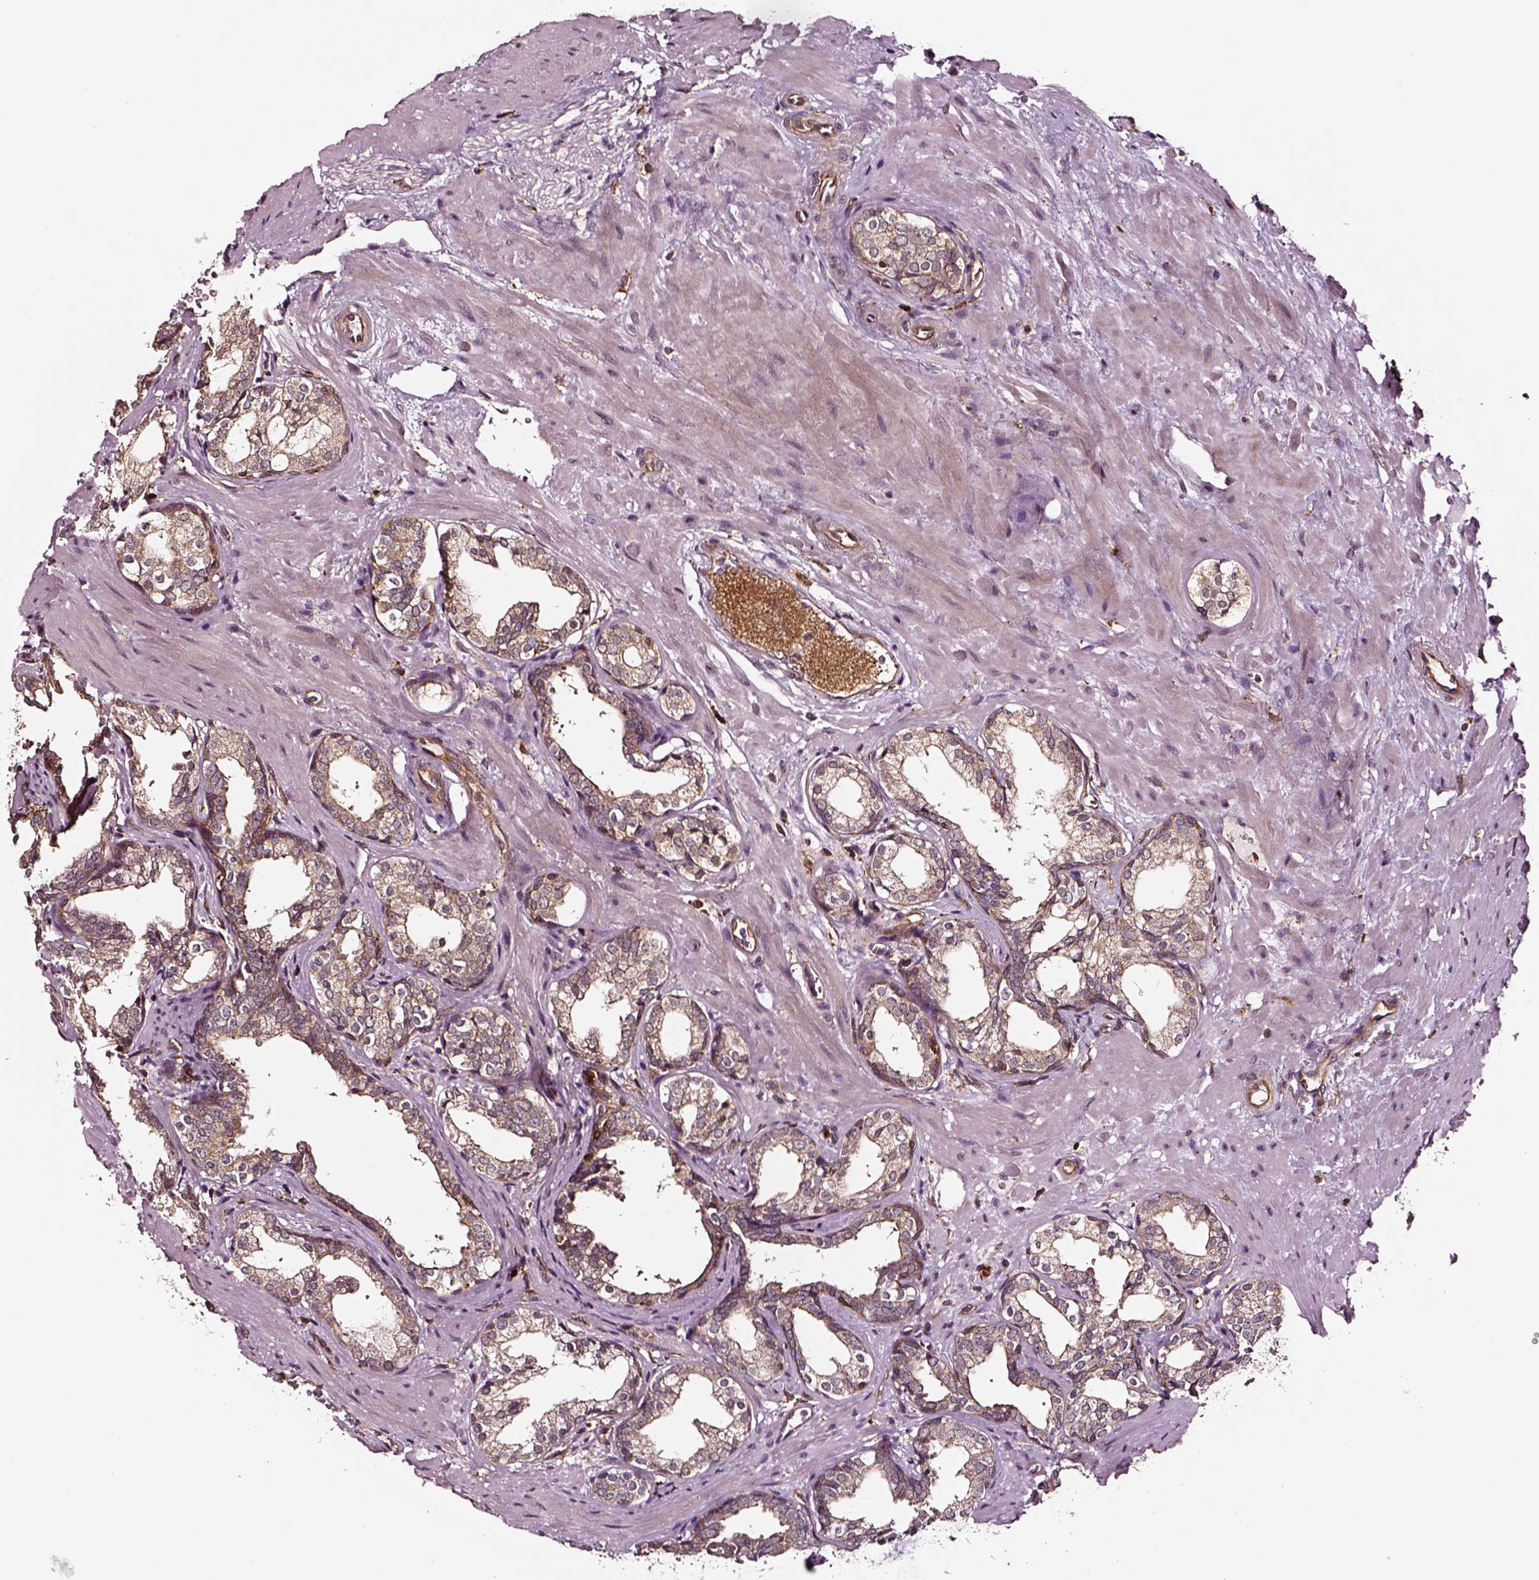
{"staining": {"intensity": "moderate", "quantity": ">75%", "location": "cytoplasmic/membranous"}, "tissue": "prostate cancer", "cell_type": "Tumor cells", "image_type": "cancer", "snomed": [{"axis": "morphology", "description": "Adenocarcinoma, NOS"}, {"axis": "topography", "description": "Prostate"}], "caption": "Prostate cancer was stained to show a protein in brown. There is medium levels of moderate cytoplasmic/membranous expression in approximately >75% of tumor cells. (Brightfield microscopy of DAB IHC at high magnification).", "gene": "RASSF5", "patient": {"sex": "male", "age": 66}}